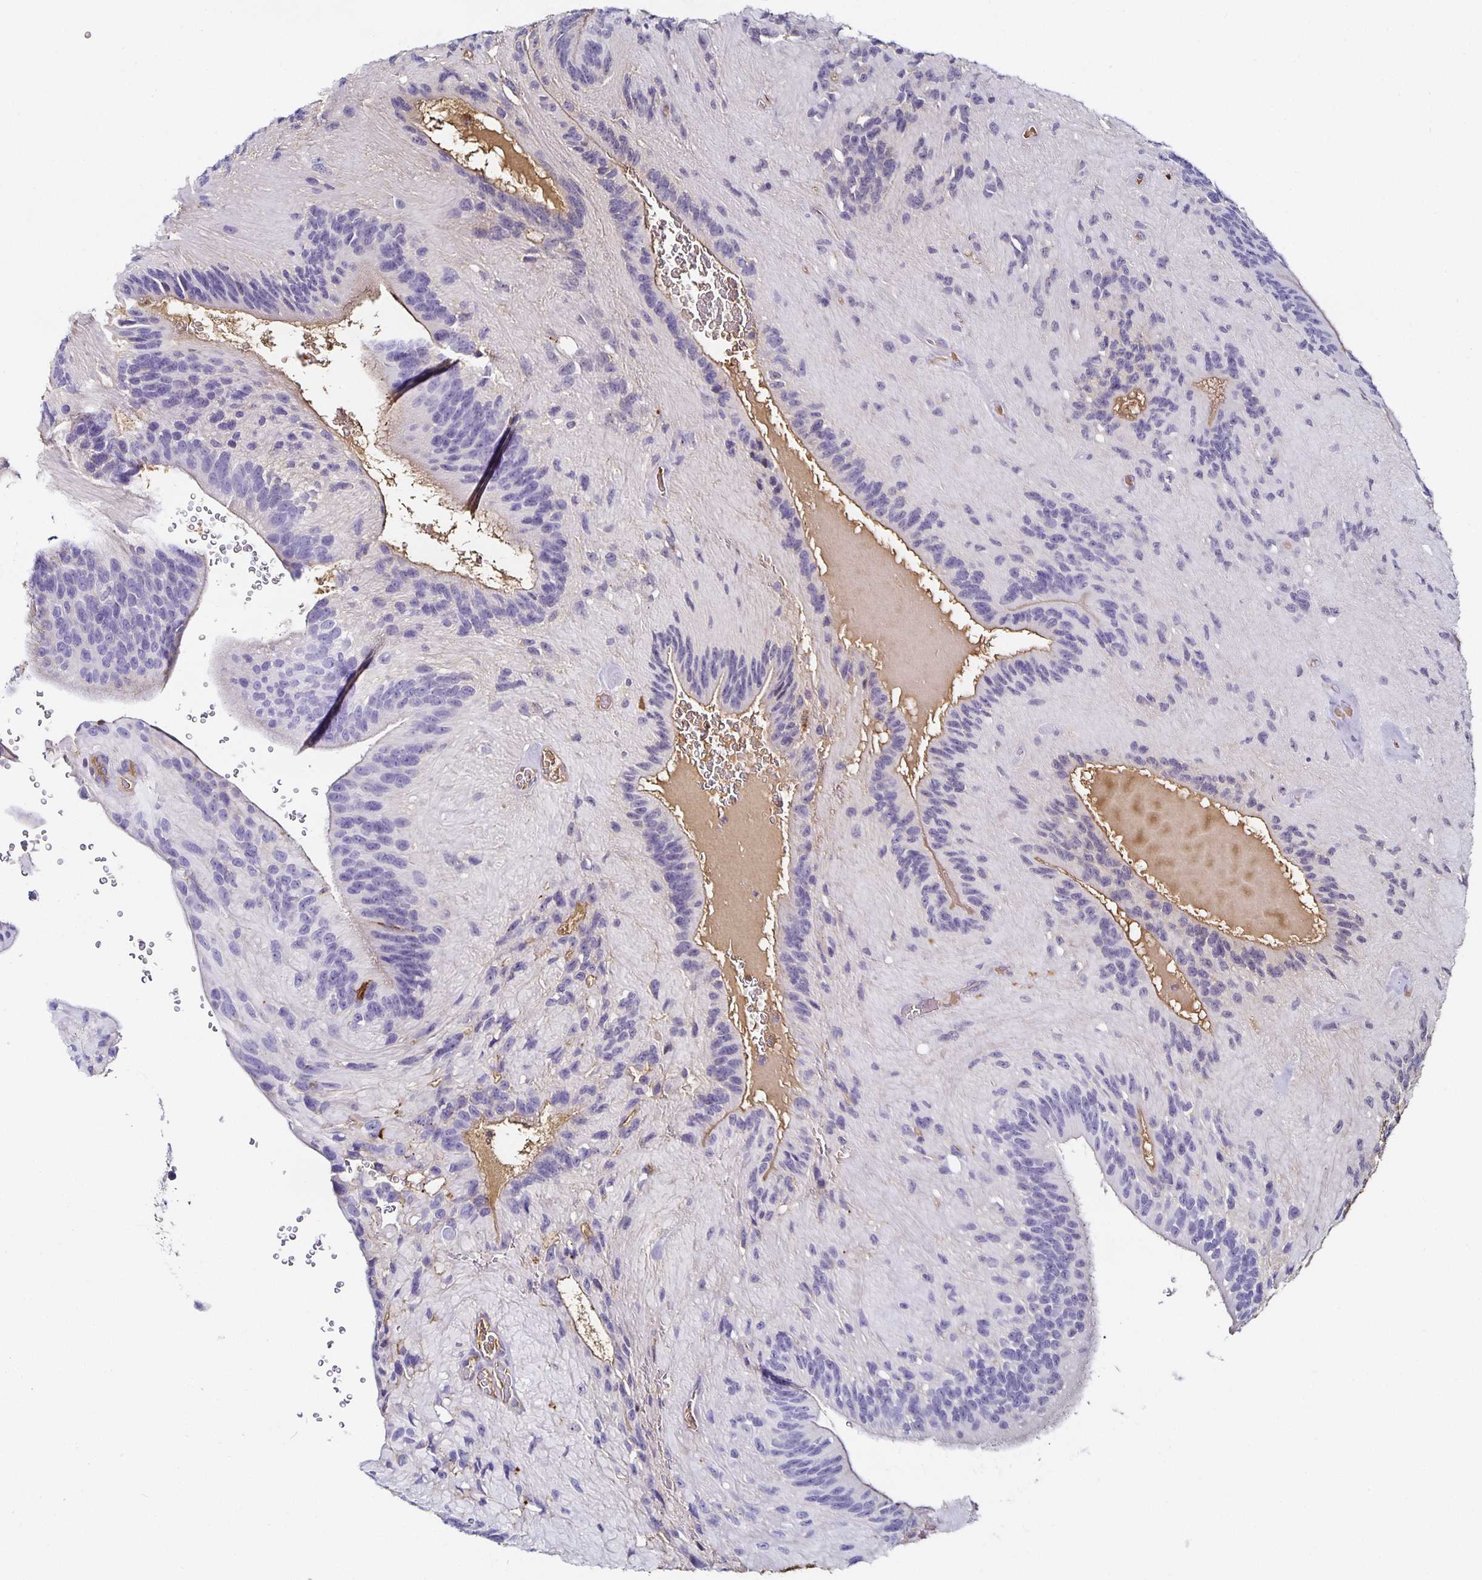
{"staining": {"intensity": "negative", "quantity": "none", "location": "none"}, "tissue": "glioma", "cell_type": "Tumor cells", "image_type": "cancer", "snomed": [{"axis": "morphology", "description": "Glioma, malignant, Low grade"}, {"axis": "topography", "description": "Brain"}], "caption": "Malignant low-grade glioma was stained to show a protein in brown. There is no significant staining in tumor cells.", "gene": "TTR", "patient": {"sex": "male", "age": 31}}